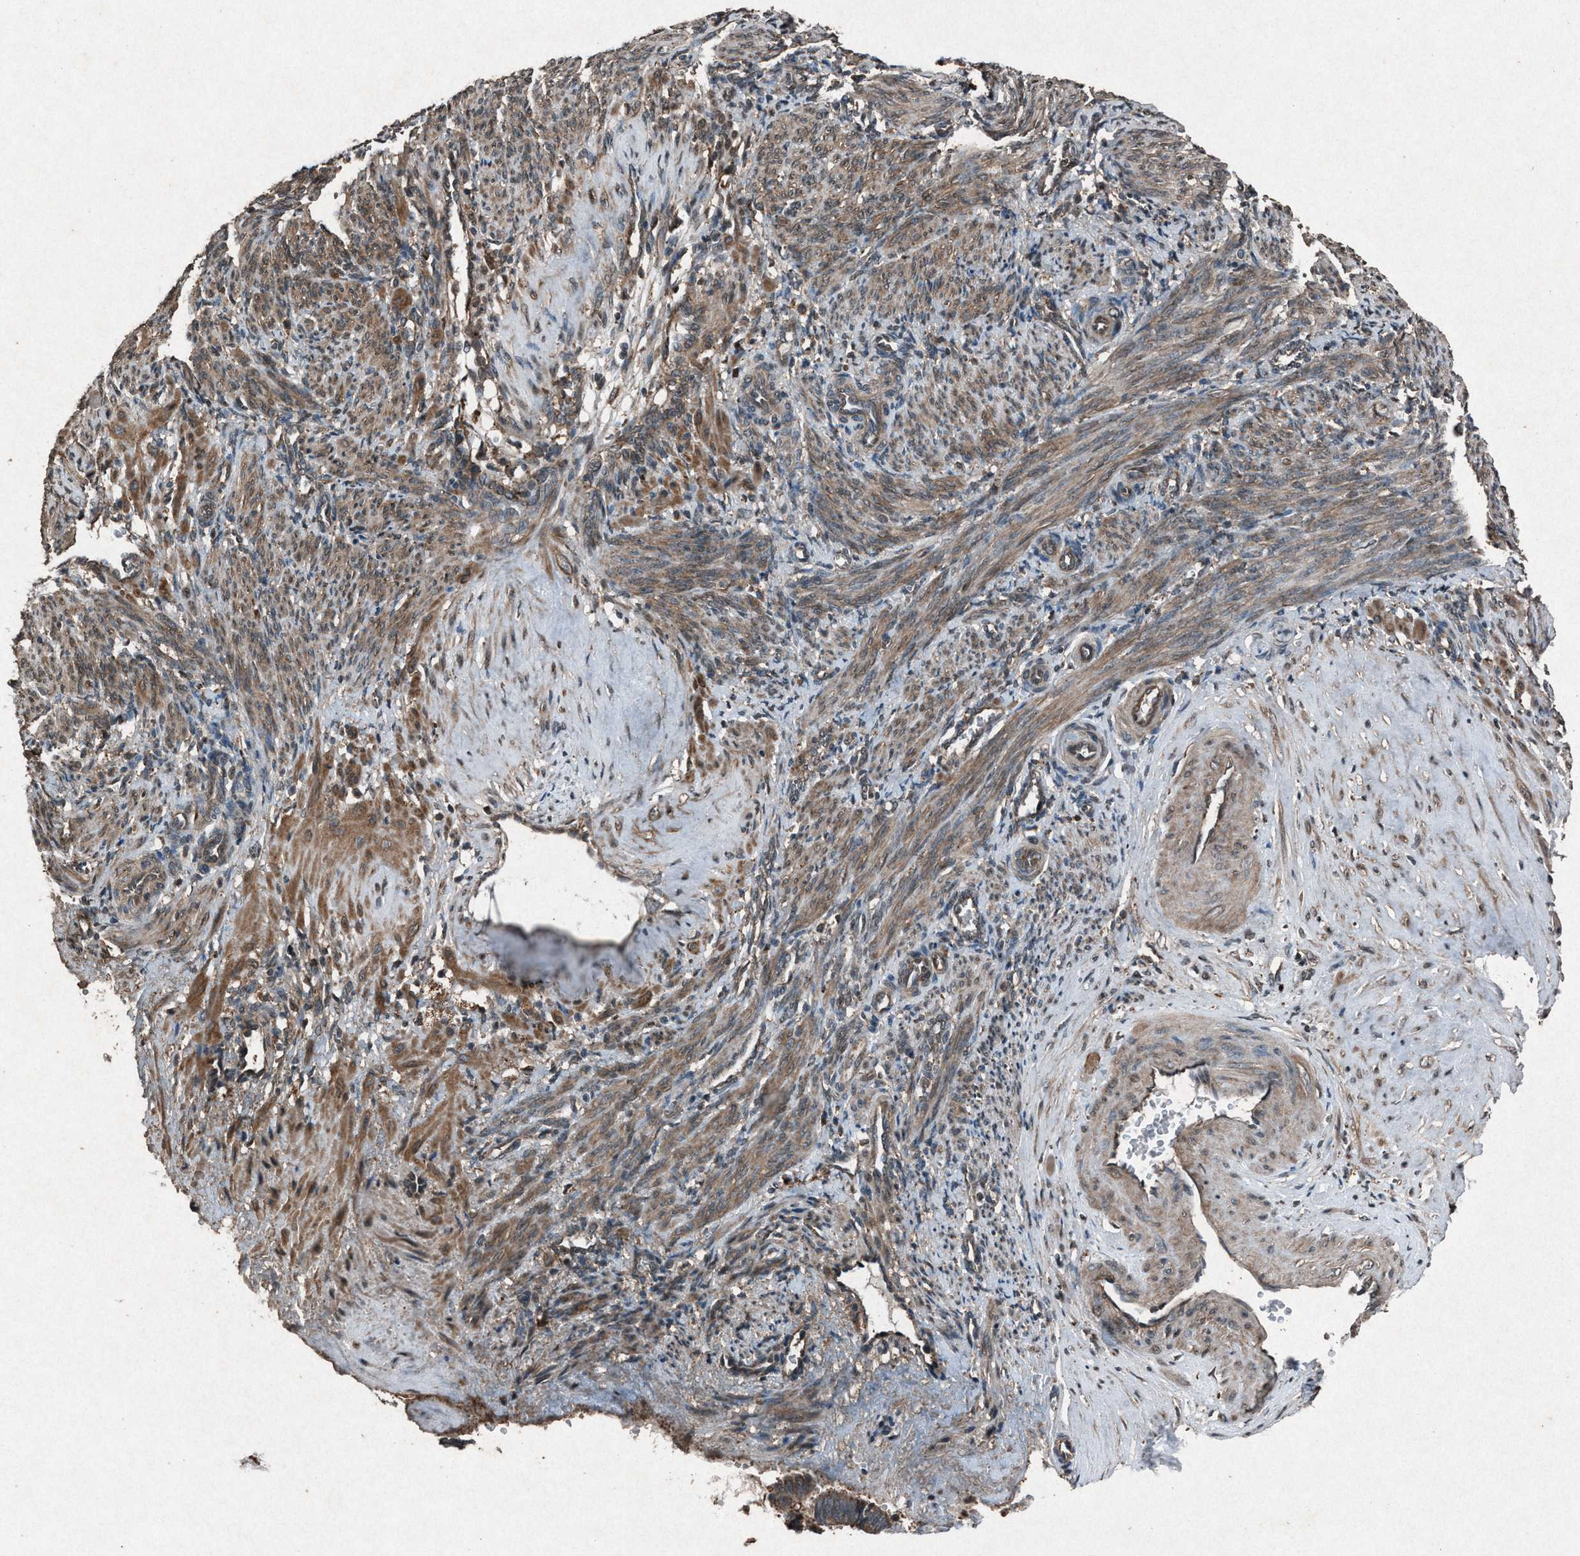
{"staining": {"intensity": "moderate", "quantity": ">75%", "location": "cytoplasmic/membranous"}, "tissue": "smooth muscle", "cell_type": "Smooth muscle cells", "image_type": "normal", "snomed": [{"axis": "morphology", "description": "Normal tissue, NOS"}, {"axis": "topography", "description": "Endometrium"}], "caption": "Moderate cytoplasmic/membranous expression for a protein is seen in about >75% of smooth muscle cells of normal smooth muscle using IHC.", "gene": "CALR", "patient": {"sex": "female", "age": 33}}